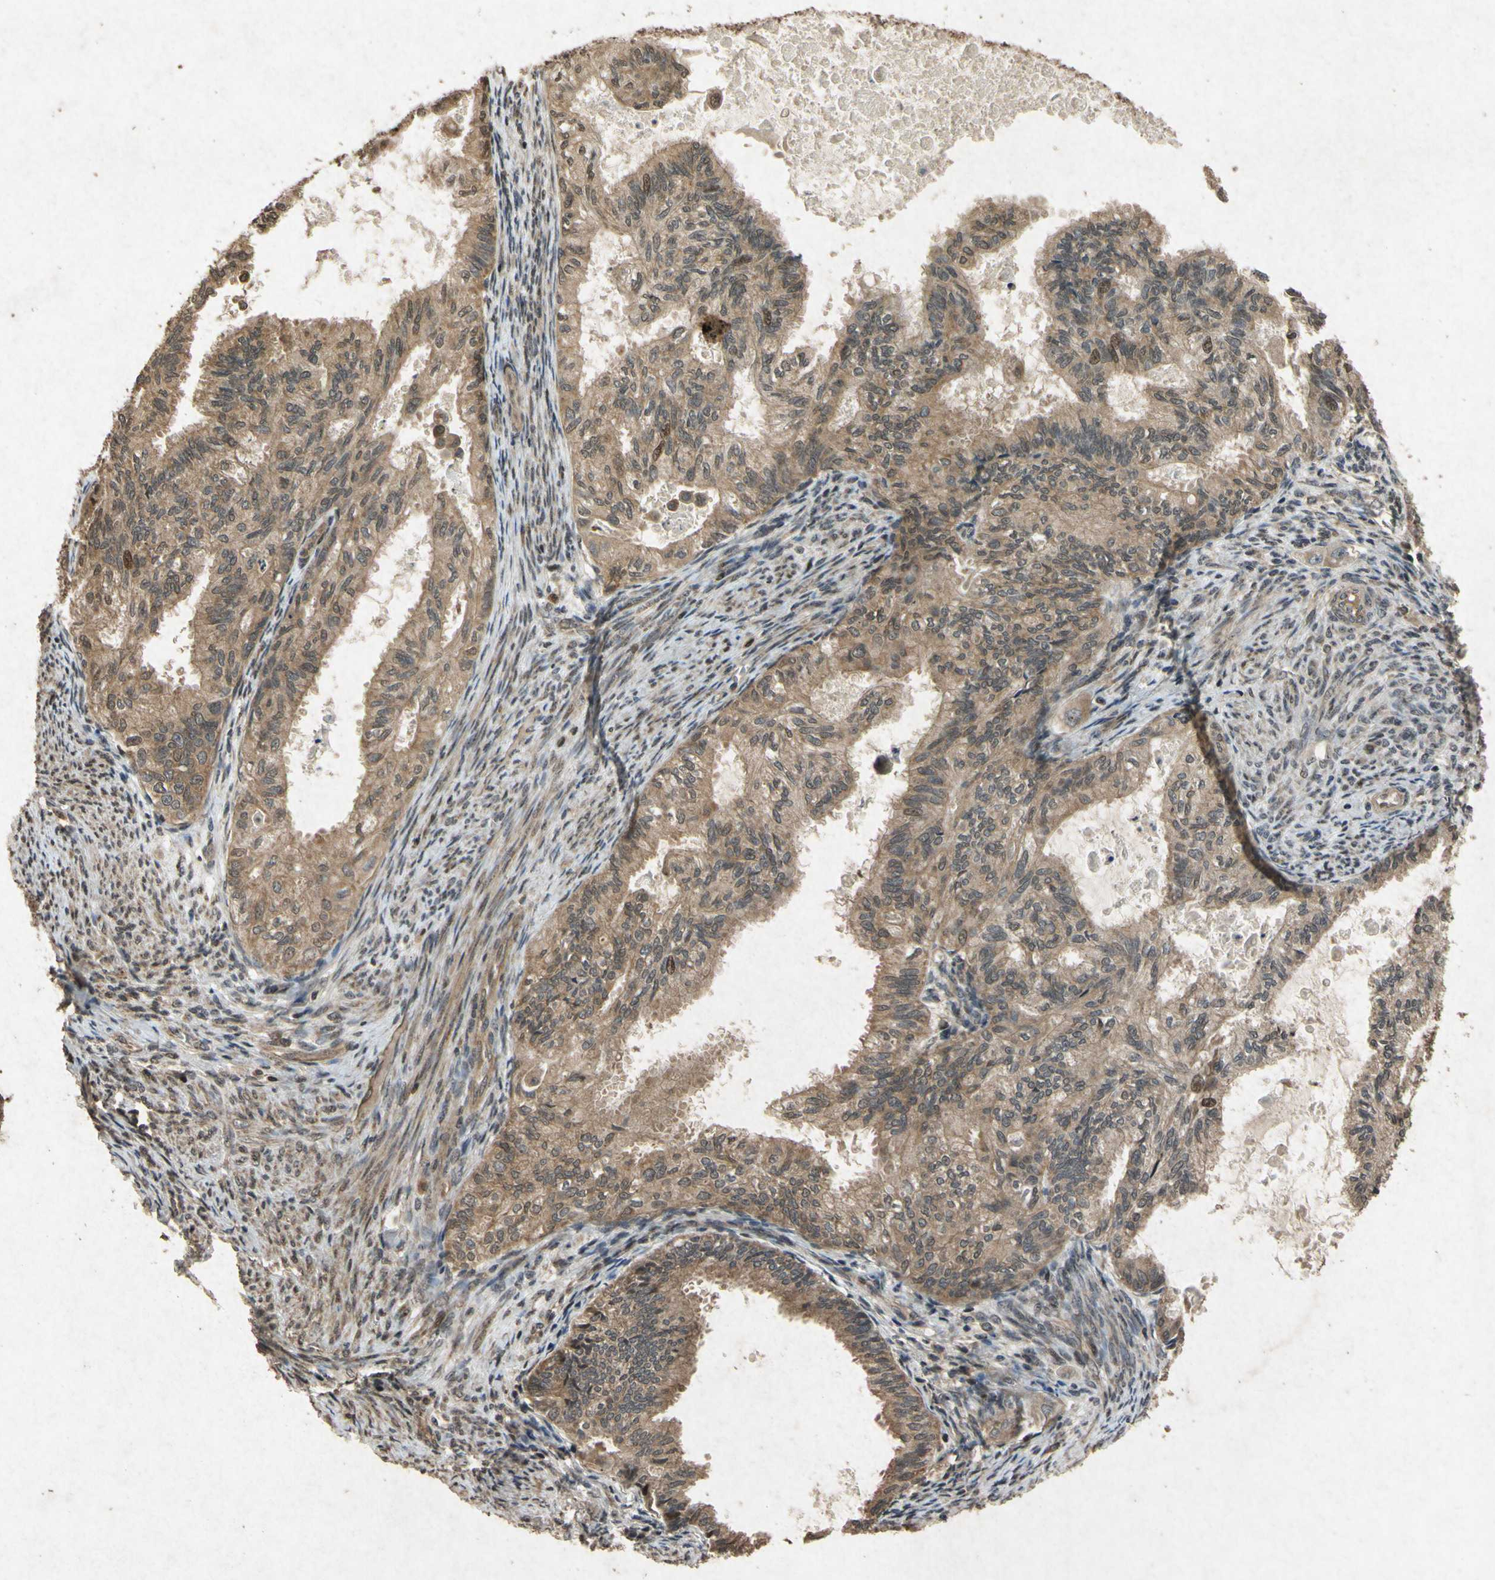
{"staining": {"intensity": "moderate", "quantity": ">75%", "location": "cytoplasmic/membranous,nuclear"}, "tissue": "cervical cancer", "cell_type": "Tumor cells", "image_type": "cancer", "snomed": [{"axis": "morphology", "description": "Normal tissue, NOS"}, {"axis": "morphology", "description": "Adenocarcinoma, NOS"}, {"axis": "topography", "description": "Cervix"}, {"axis": "topography", "description": "Endometrium"}], "caption": "Cervical cancer stained for a protein (brown) exhibits moderate cytoplasmic/membranous and nuclear positive staining in about >75% of tumor cells.", "gene": "ATP6V1H", "patient": {"sex": "female", "age": 86}}